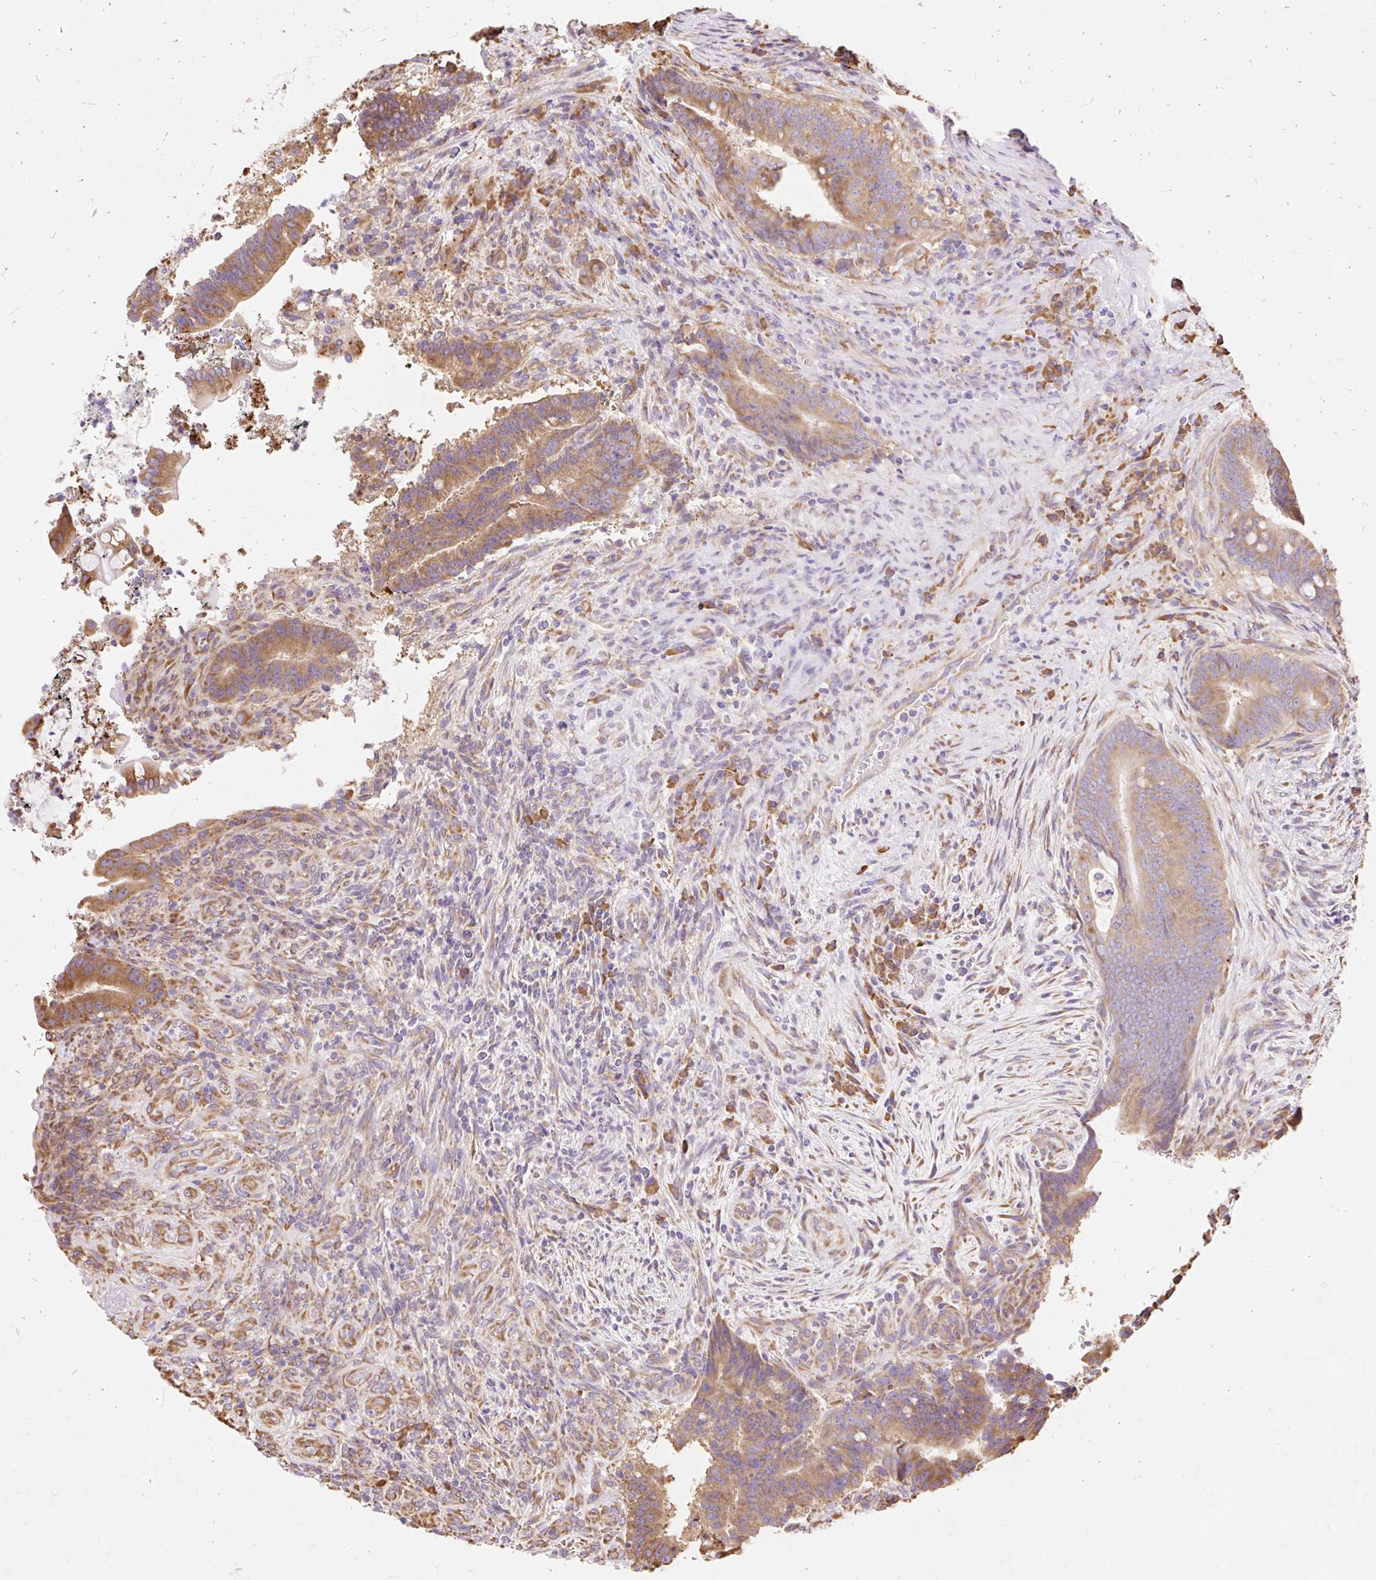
{"staining": {"intensity": "moderate", "quantity": ">75%", "location": "cytoplasmic/membranous"}, "tissue": "colorectal cancer", "cell_type": "Tumor cells", "image_type": "cancer", "snomed": [{"axis": "morphology", "description": "Adenocarcinoma, NOS"}, {"axis": "topography", "description": "Colon"}], "caption": "Colorectal cancer stained for a protein (brown) displays moderate cytoplasmic/membranous positive expression in about >75% of tumor cells.", "gene": "RPS17", "patient": {"sex": "female", "age": 43}}